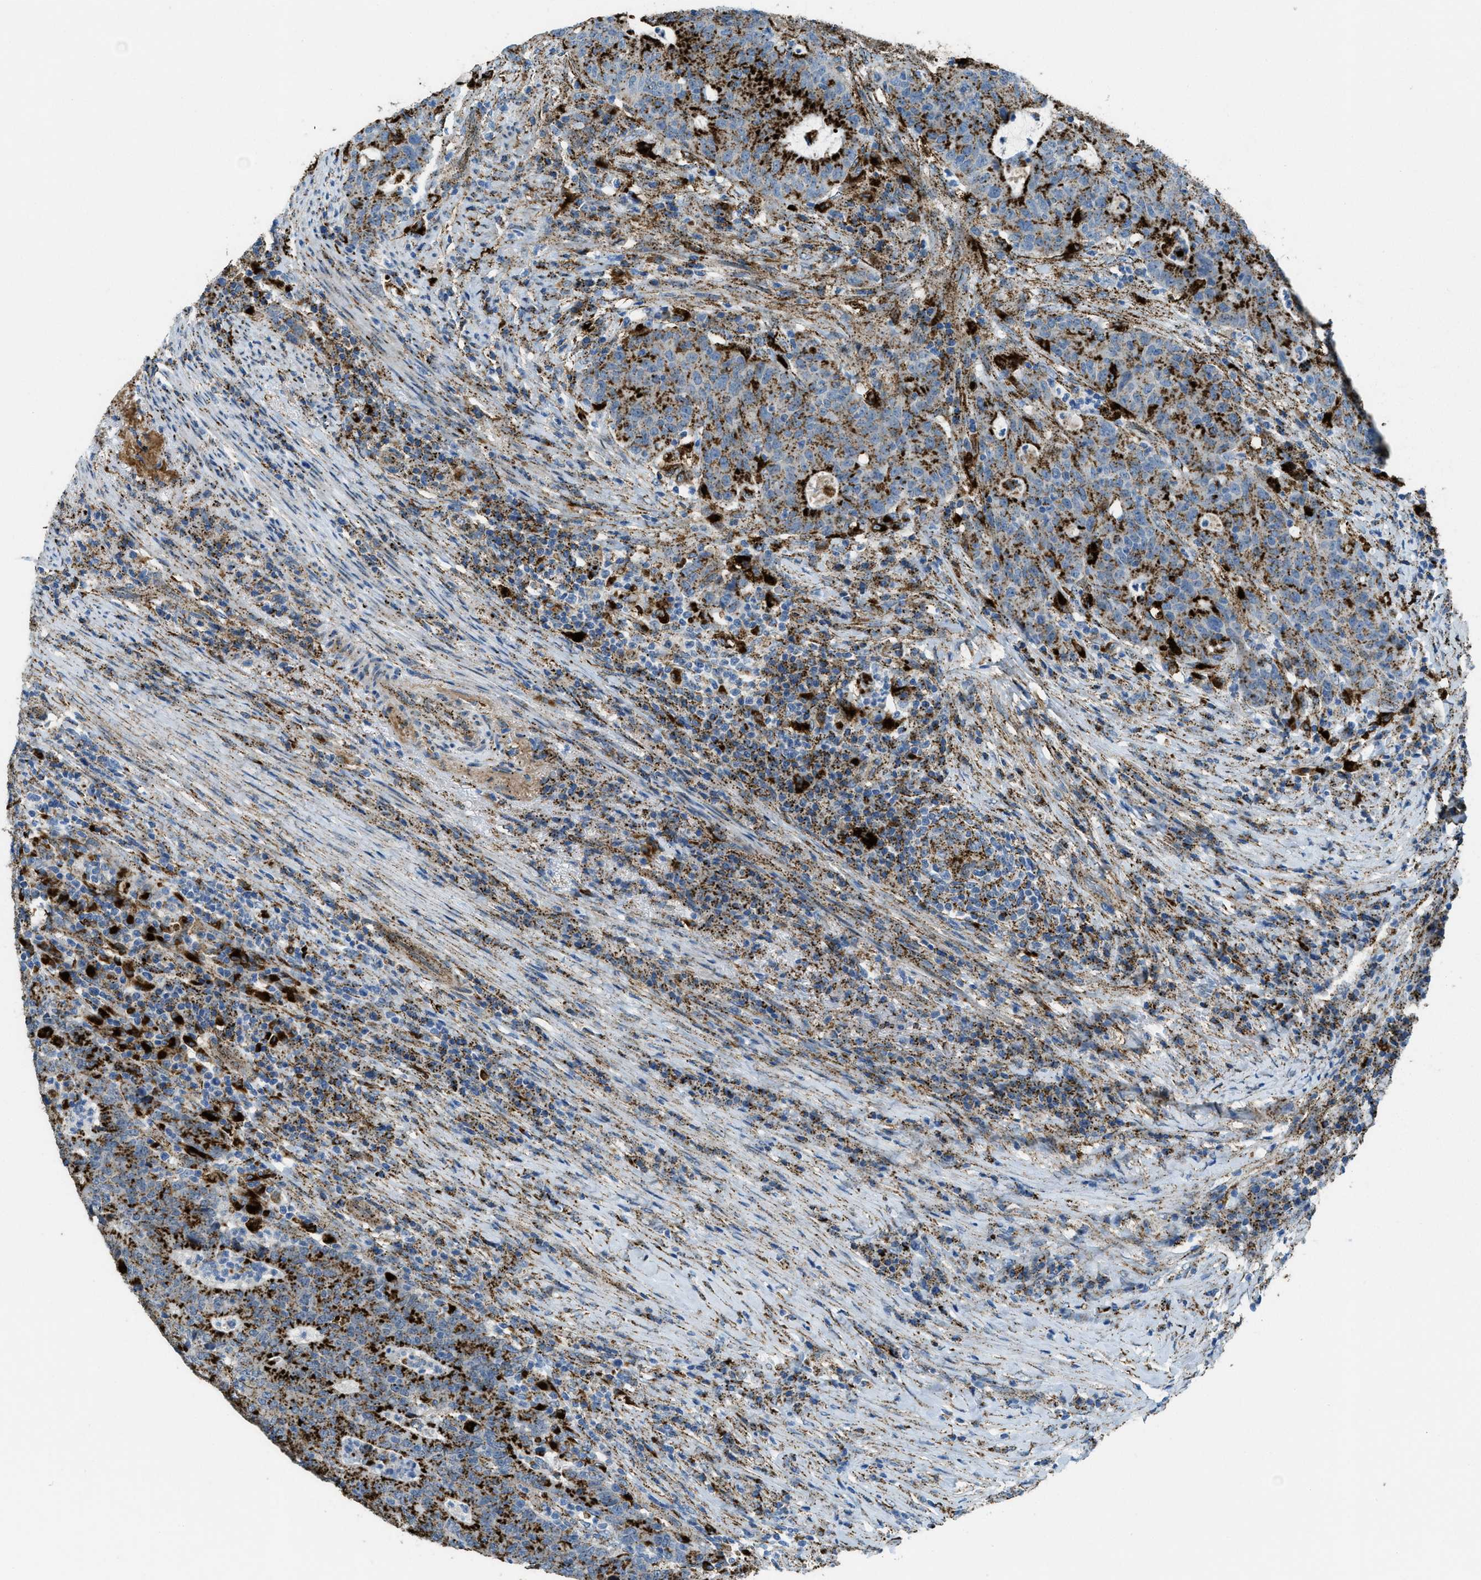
{"staining": {"intensity": "strong", "quantity": ">75%", "location": "cytoplasmic/membranous"}, "tissue": "colorectal cancer", "cell_type": "Tumor cells", "image_type": "cancer", "snomed": [{"axis": "morphology", "description": "Normal tissue, NOS"}, {"axis": "morphology", "description": "Adenocarcinoma, NOS"}, {"axis": "topography", "description": "Colon"}], "caption": "Immunohistochemical staining of colorectal cancer demonstrates strong cytoplasmic/membranous protein expression in about >75% of tumor cells.", "gene": "SCARB2", "patient": {"sex": "female", "age": 75}}